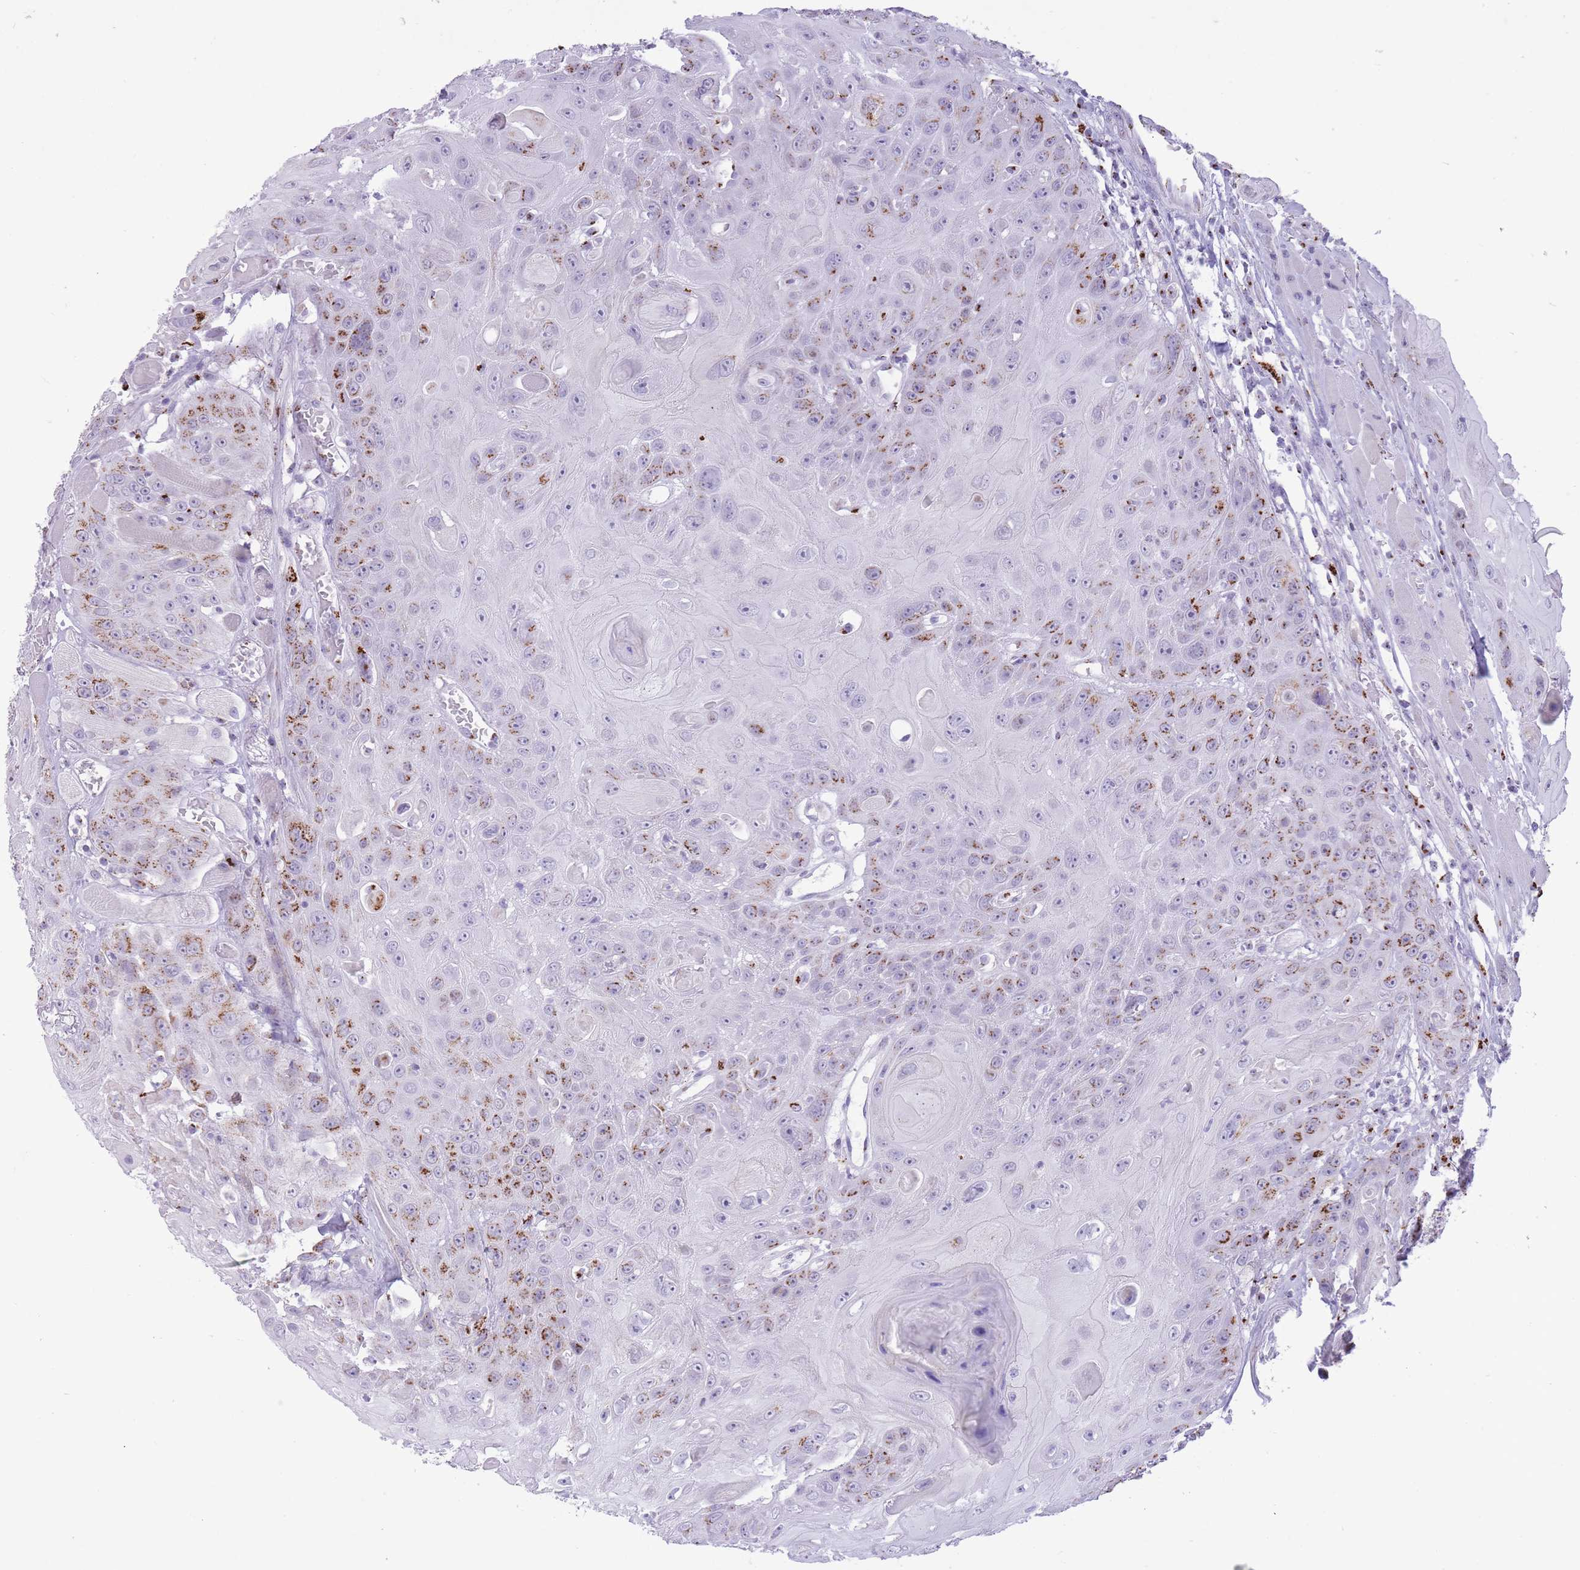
{"staining": {"intensity": "moderate", "quantity": ">75%", "location": "cytoplasmic/membranous"}, "tissue": "head and neck cancer", "cell_type": "Tumor cells", "image_type": "cancer", "snomed": [{"axis": "morphology", "description": "Squamous cell carcinoma, NOS"}, {"axis": "topography", "description": "Head-Neck"}], "caption": "Head and neck cancer stained for a protein (brown) exhibits moderate cytoplasmic/membranous positive staining in about >75% of tumor cells.", "gene": "B4GALT2", "patient": {"sex": "female", "age": 59}}